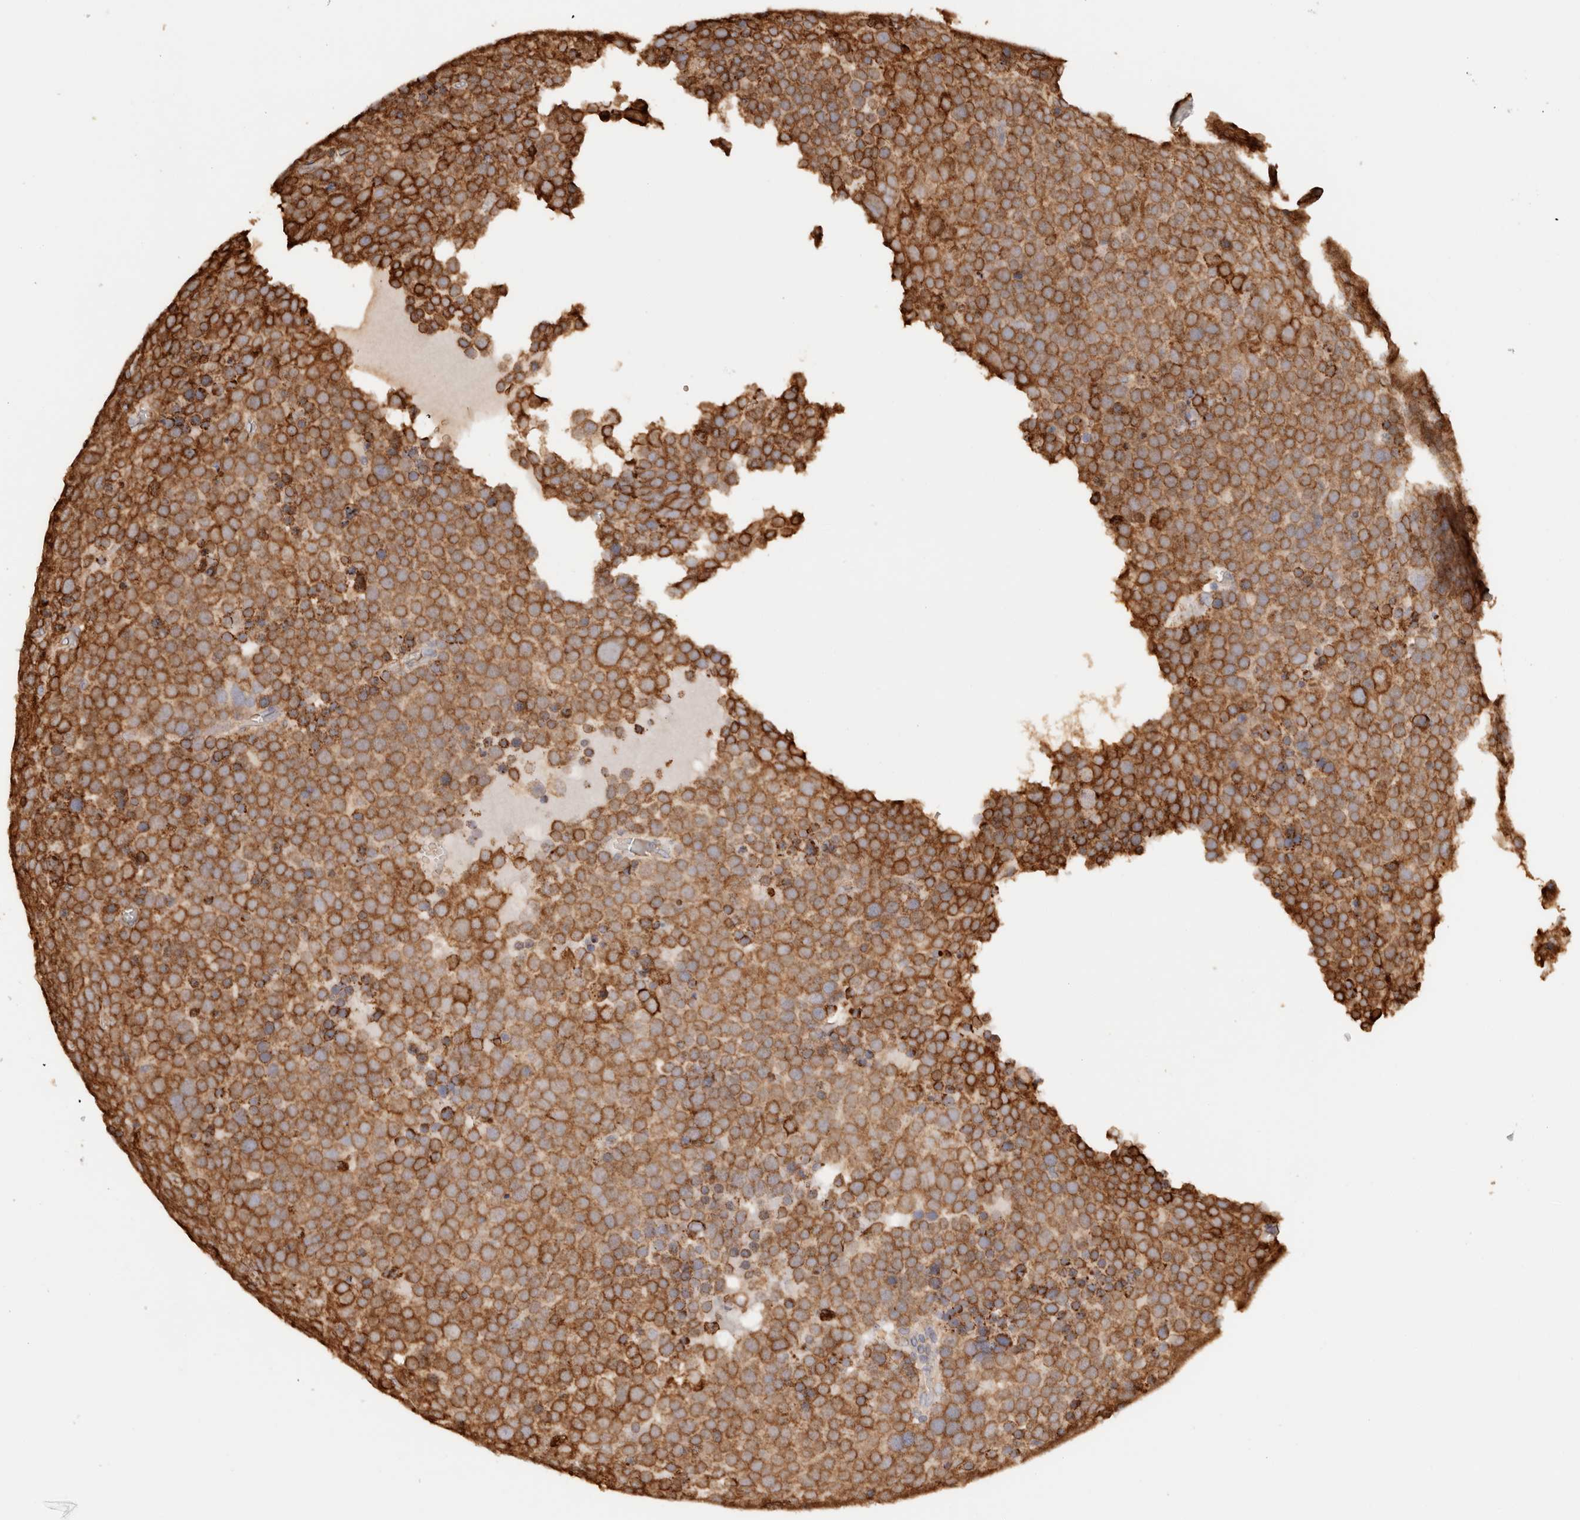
{"staining": {"intensity": "strong", "quantity": ">75%", "location": "cytoplasmic/membranous"}, "tissue": "testis cancer", "cell_type": "Tumor cells", "image_type": "cancer", "snomed": [{"axis": "morphology", "description": "Seminoma, NOS"}, {"axis": "topography", "description": "Testis"}], "caption": "Immunohistochemistry (IHC) micrograph of neoplastic tissue: testis cancer stained using immunohistochemistry reveals high levels of strong protein expression localized specifically in the cytoplasmic/membranous of tumor cells, appearing as a cytoplasmic/membranous brown color.", "gene": "FER", "patient": {"sex": "male", "age": 71}}